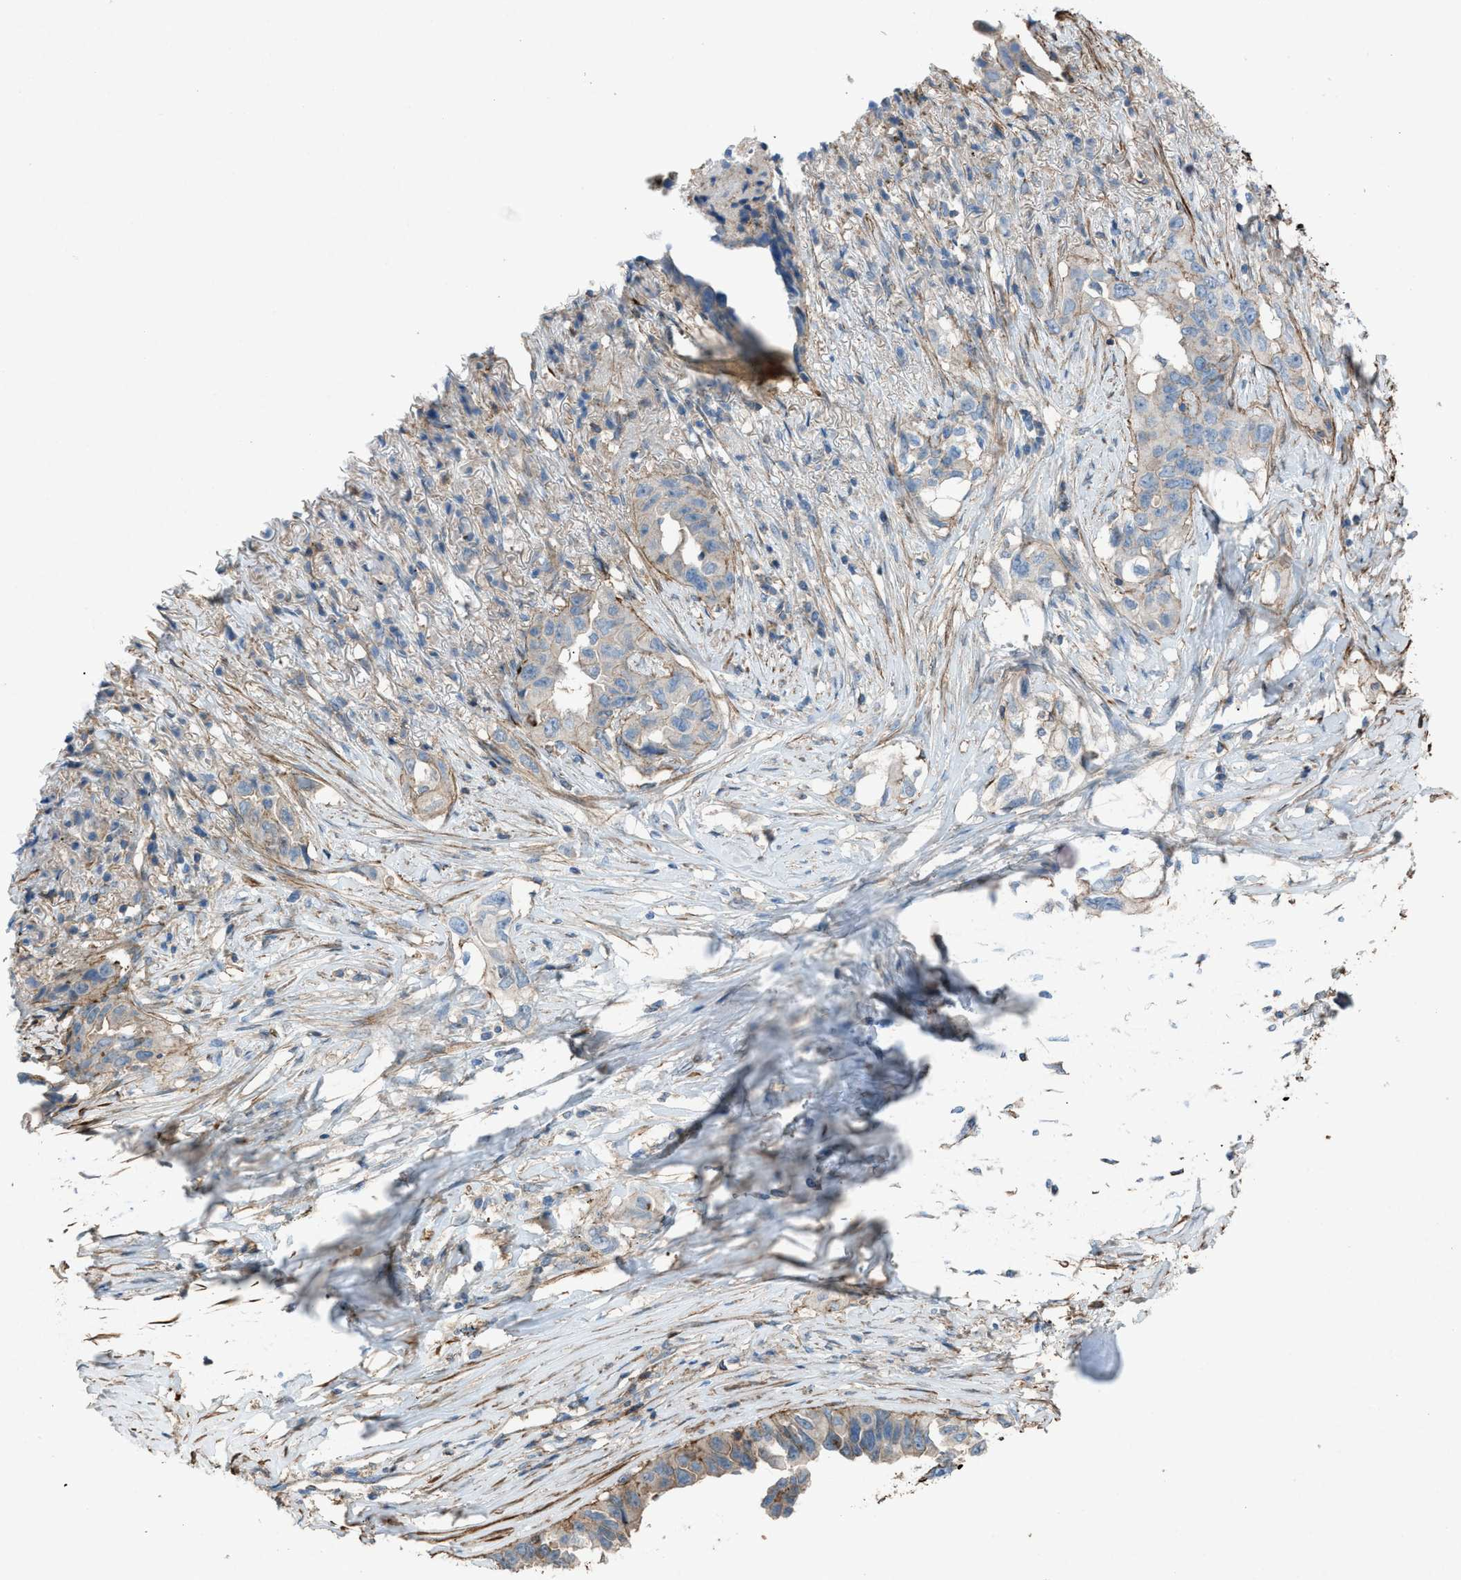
{"staining": {"intensity": "weak", "quantity": "<25%", "location": "cytoplasmic/membranous"}, "tissue": "lung cancer", "cell_type": "Tumor cells", "image_type": "cancer", "snomed": [{"axis": "morphology", "description": "Adenocarcinoma, NOS"}, {"axis": "topography", "description": "Lung"}], "caption": "A high-resolution micrograph shows immunohistochemistry (IHC) staining of adenocarcinoma (lung), which reveals no significant expression in tumor cells. (DAB (3,3'-diaminobenzidine) immunohistochemistry, high magnification).", "gene": "NCK2", "patient": {"sex": "female", "age": 51}}